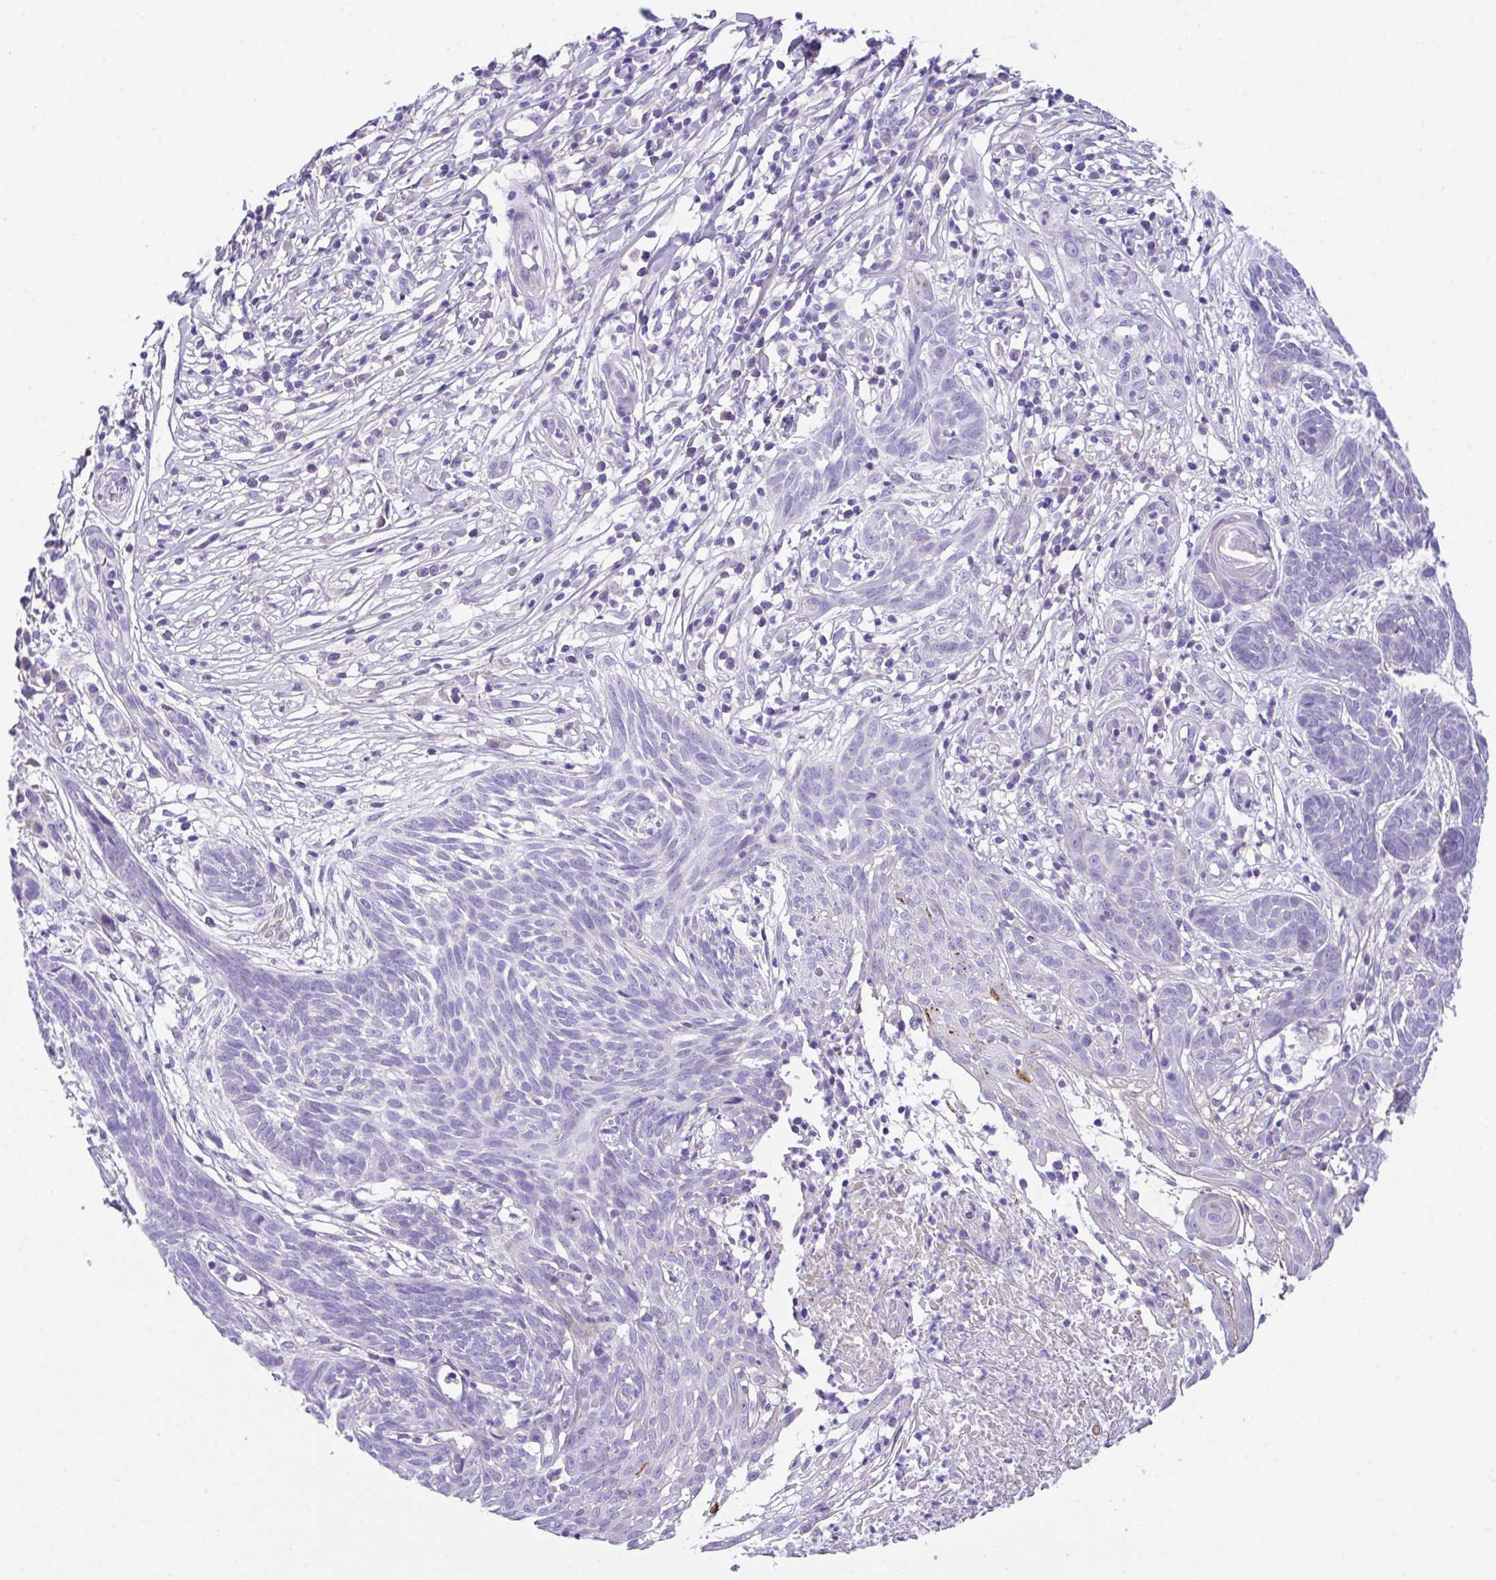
{"staining": {"intensity": "negative", "quantity": "none", "location": "none"}, "tissue": "skin cancer", "cell_type": "Tumor cells", "image_type": "cancer", "snomed": [{"axis": "morphology", "description": "Basal cell carcinoma"}, {"axis": "topography", "description": "Skin"}, {"axis": "topography", "description": "Skin, foot"}], "caption": "Immunohistochemistry histopathology image of neoplastic tissue: skin cancer (basal cell carcinoma) stained with DAB reveals no significant protein expression in tumor cells. Nuclei are stained in blue.", "gene": "SLC16A6", "patient": {"sex": "female", "age": 86}}